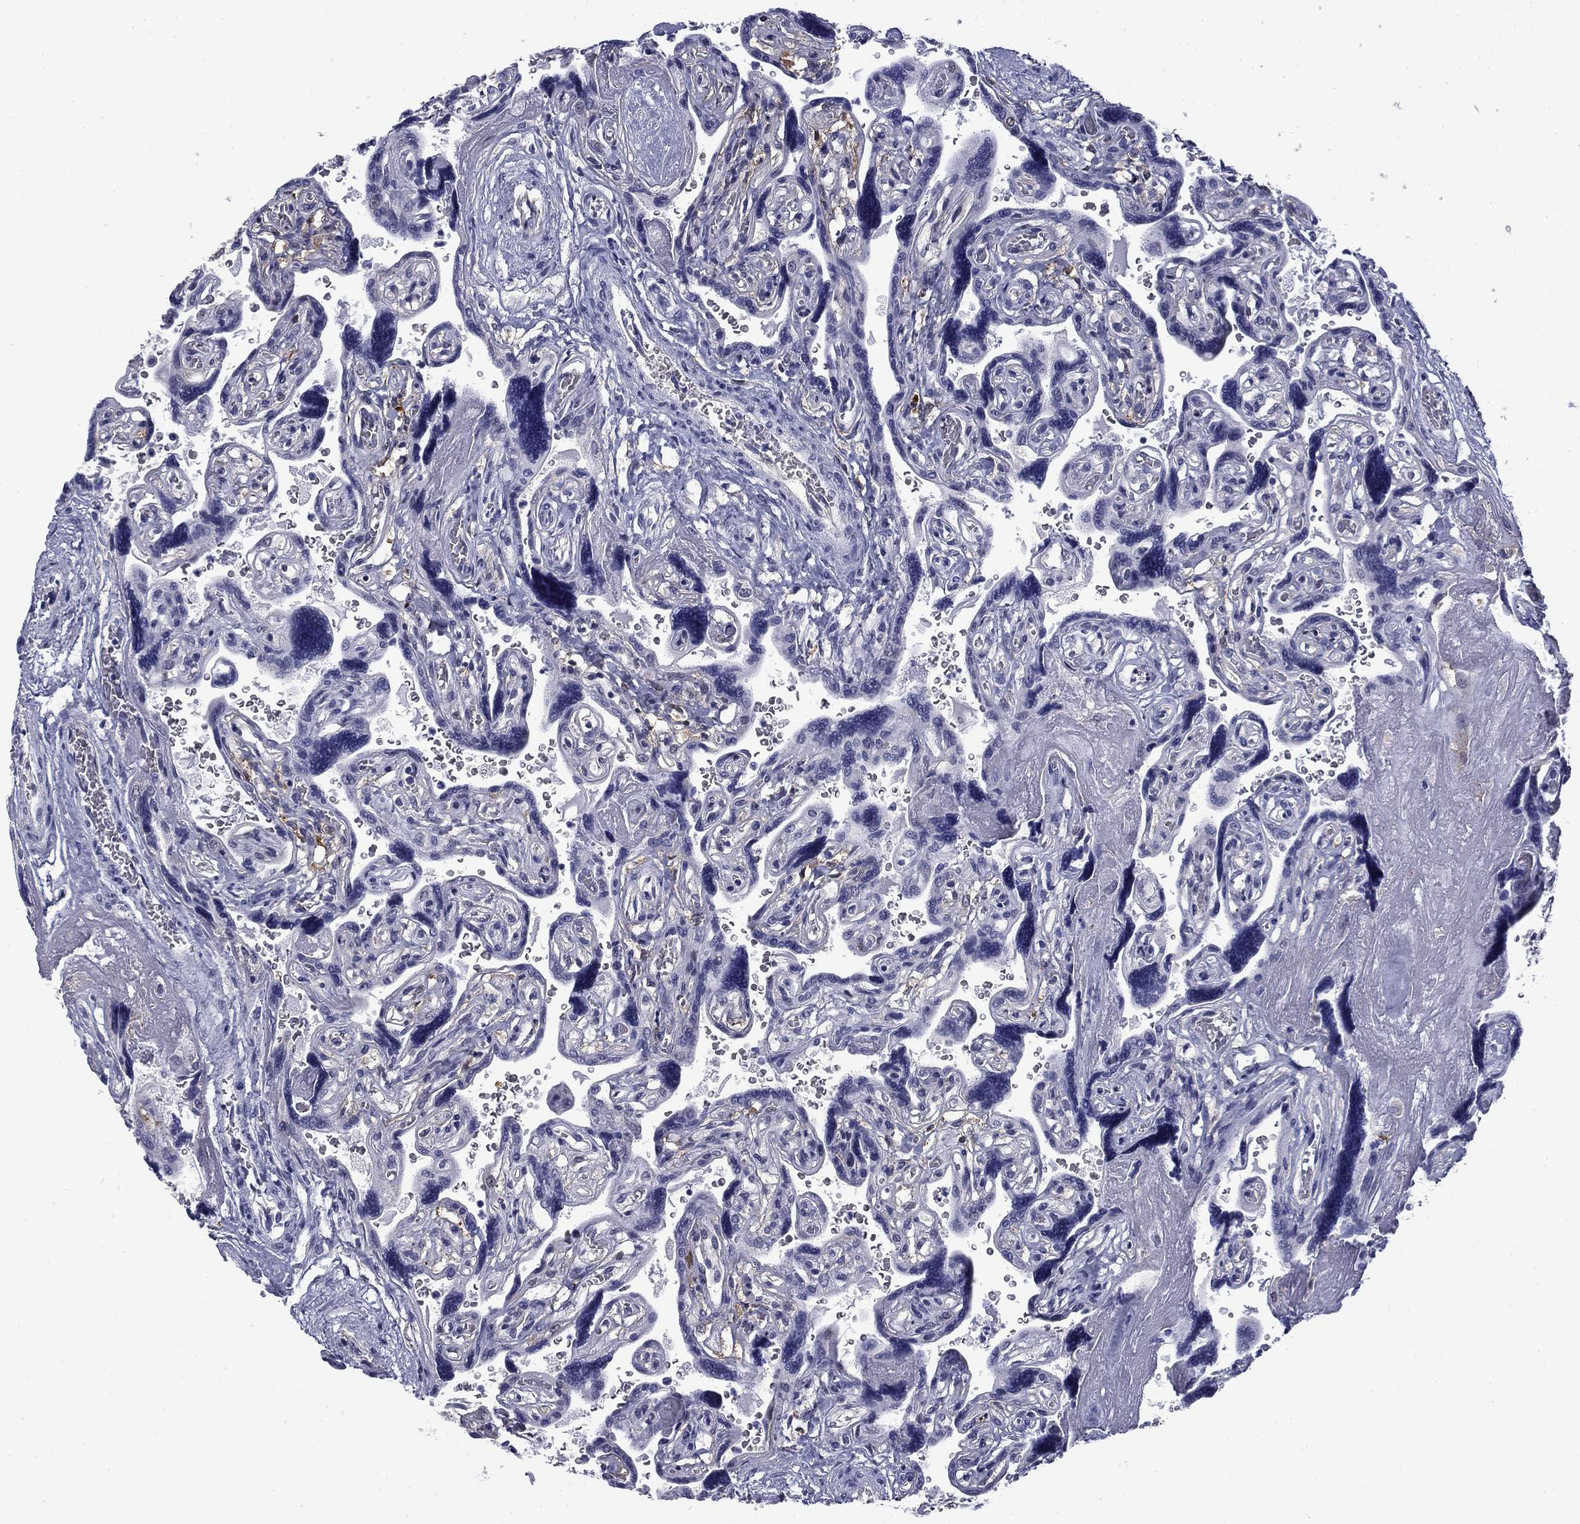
{"staining": {"intensity": "negative", "quantity": "none", "location": "none"}, "tissue": "placenta", "cell_type": "Decidual cells", "image_type": "normal", "snomed": [{"axis": "morphology", "description": "Normal tissue, NOS"}, {"axis": "topography", "description": "Placenta"}], "caption": "DAB immunohistochemical staining of normal human placenta demonstrates no significant expression in decidual cells. The staining is performed using DAB (3,3'-diaminobenzidine) brown chromogen with nuclei counter-stained in using hematoxylin.", "gene": "BCL2L14", "patient": {"sex": "female", "age": 32}}